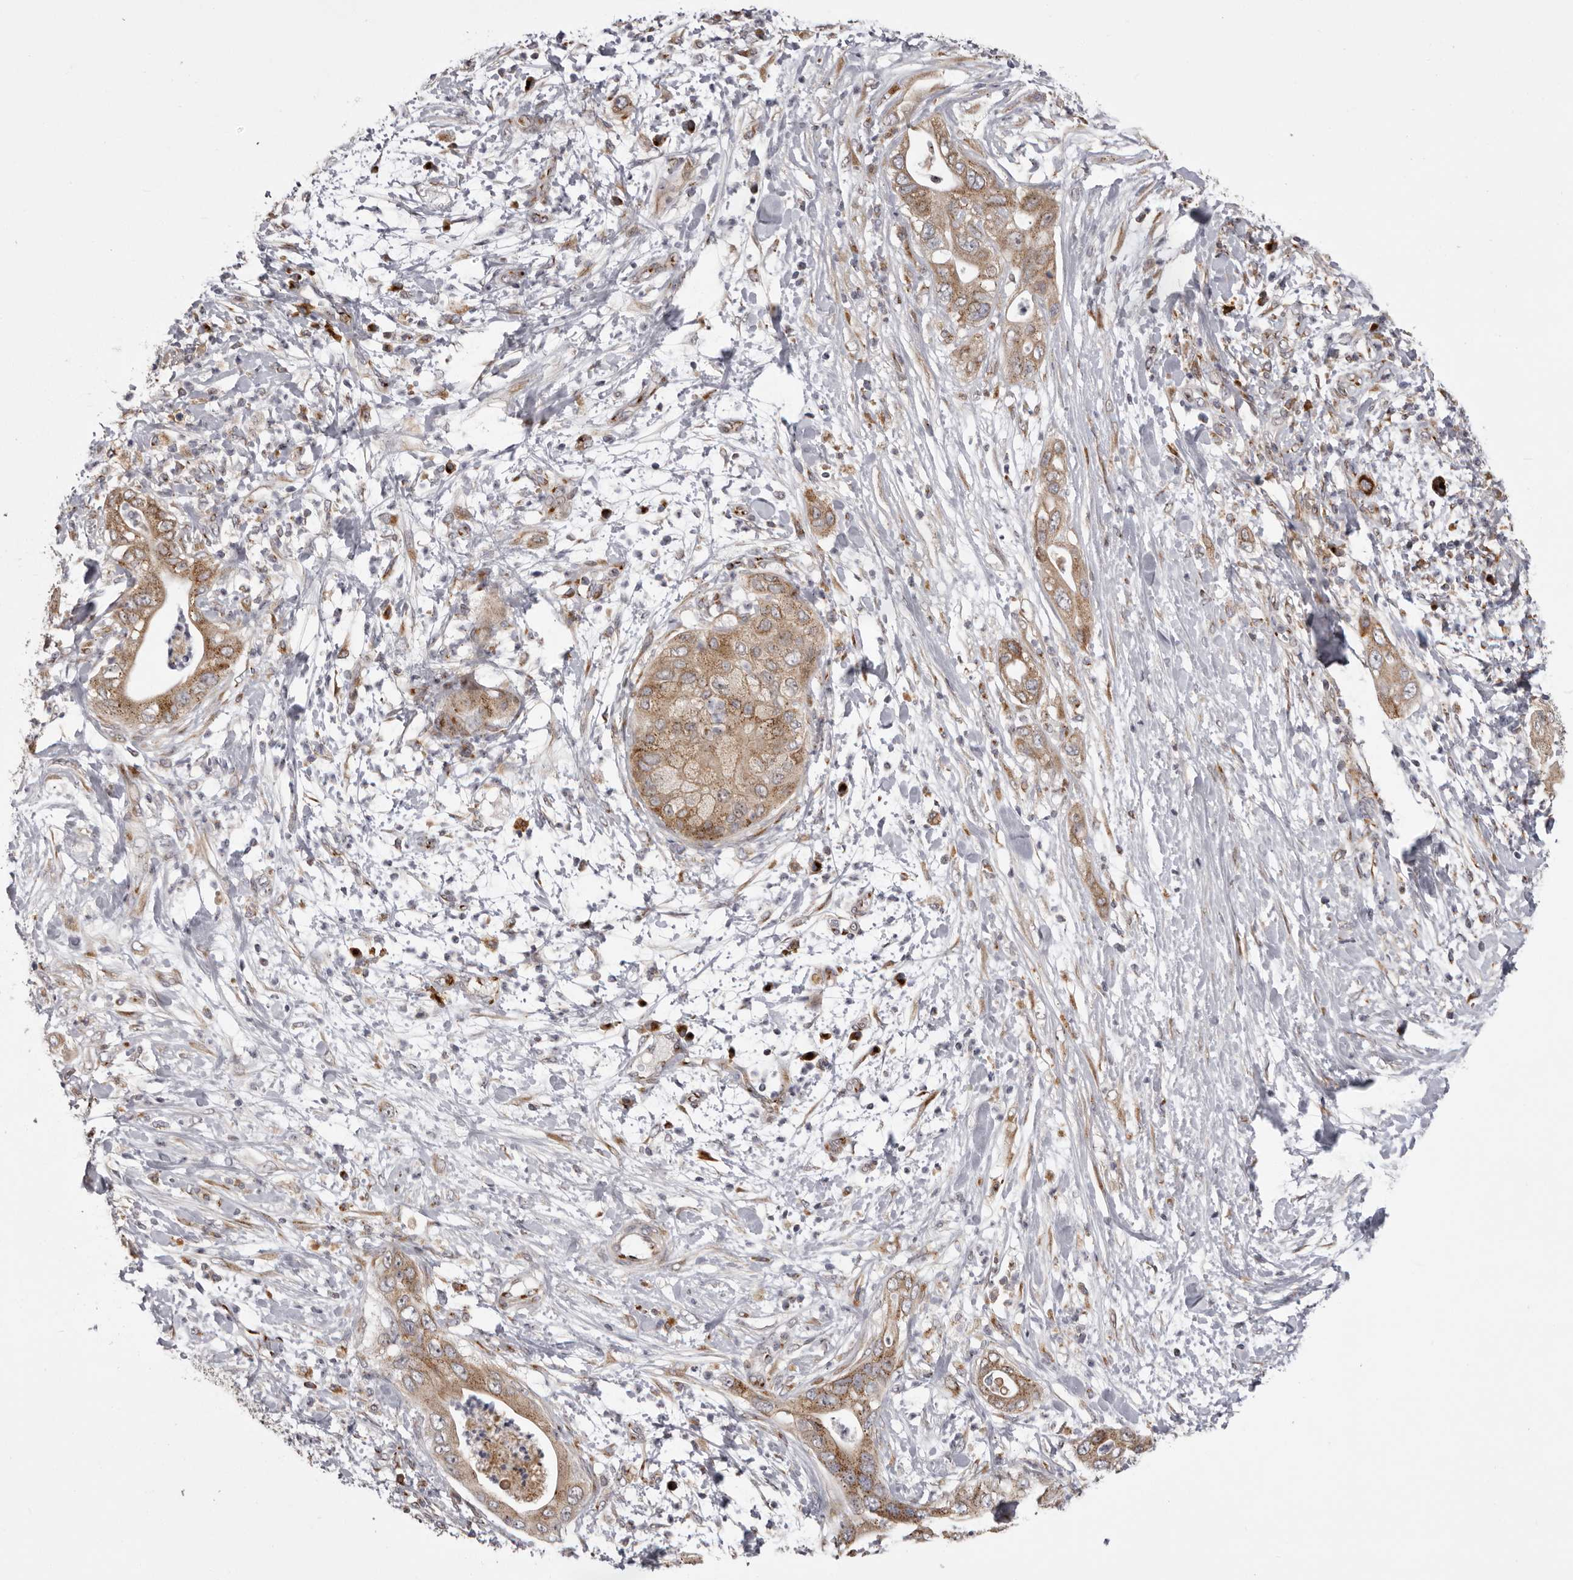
{"staining": {"intensity": "moderate", "quantity": ">75%", "location": "cytoplasmic/membranous"}, "tissue": "pancreatic cancer", "cell_type": "Tumor cells", "image_type": "cancer", "snomed": [{"axis": "morphology", "description": "Adenocarcinoma, NOS"}, {"axis": "topography", "description": "Pancreas"}], "caption": "Brown immunohistochemical staining in human pancreatic cancer (adenocarcinoma) reveals moderate cytoplasmic/membranous positivity in about >75% of tumor cells.", "gene": "WDR47", "patient": {"sex": "female", "age": 78}}